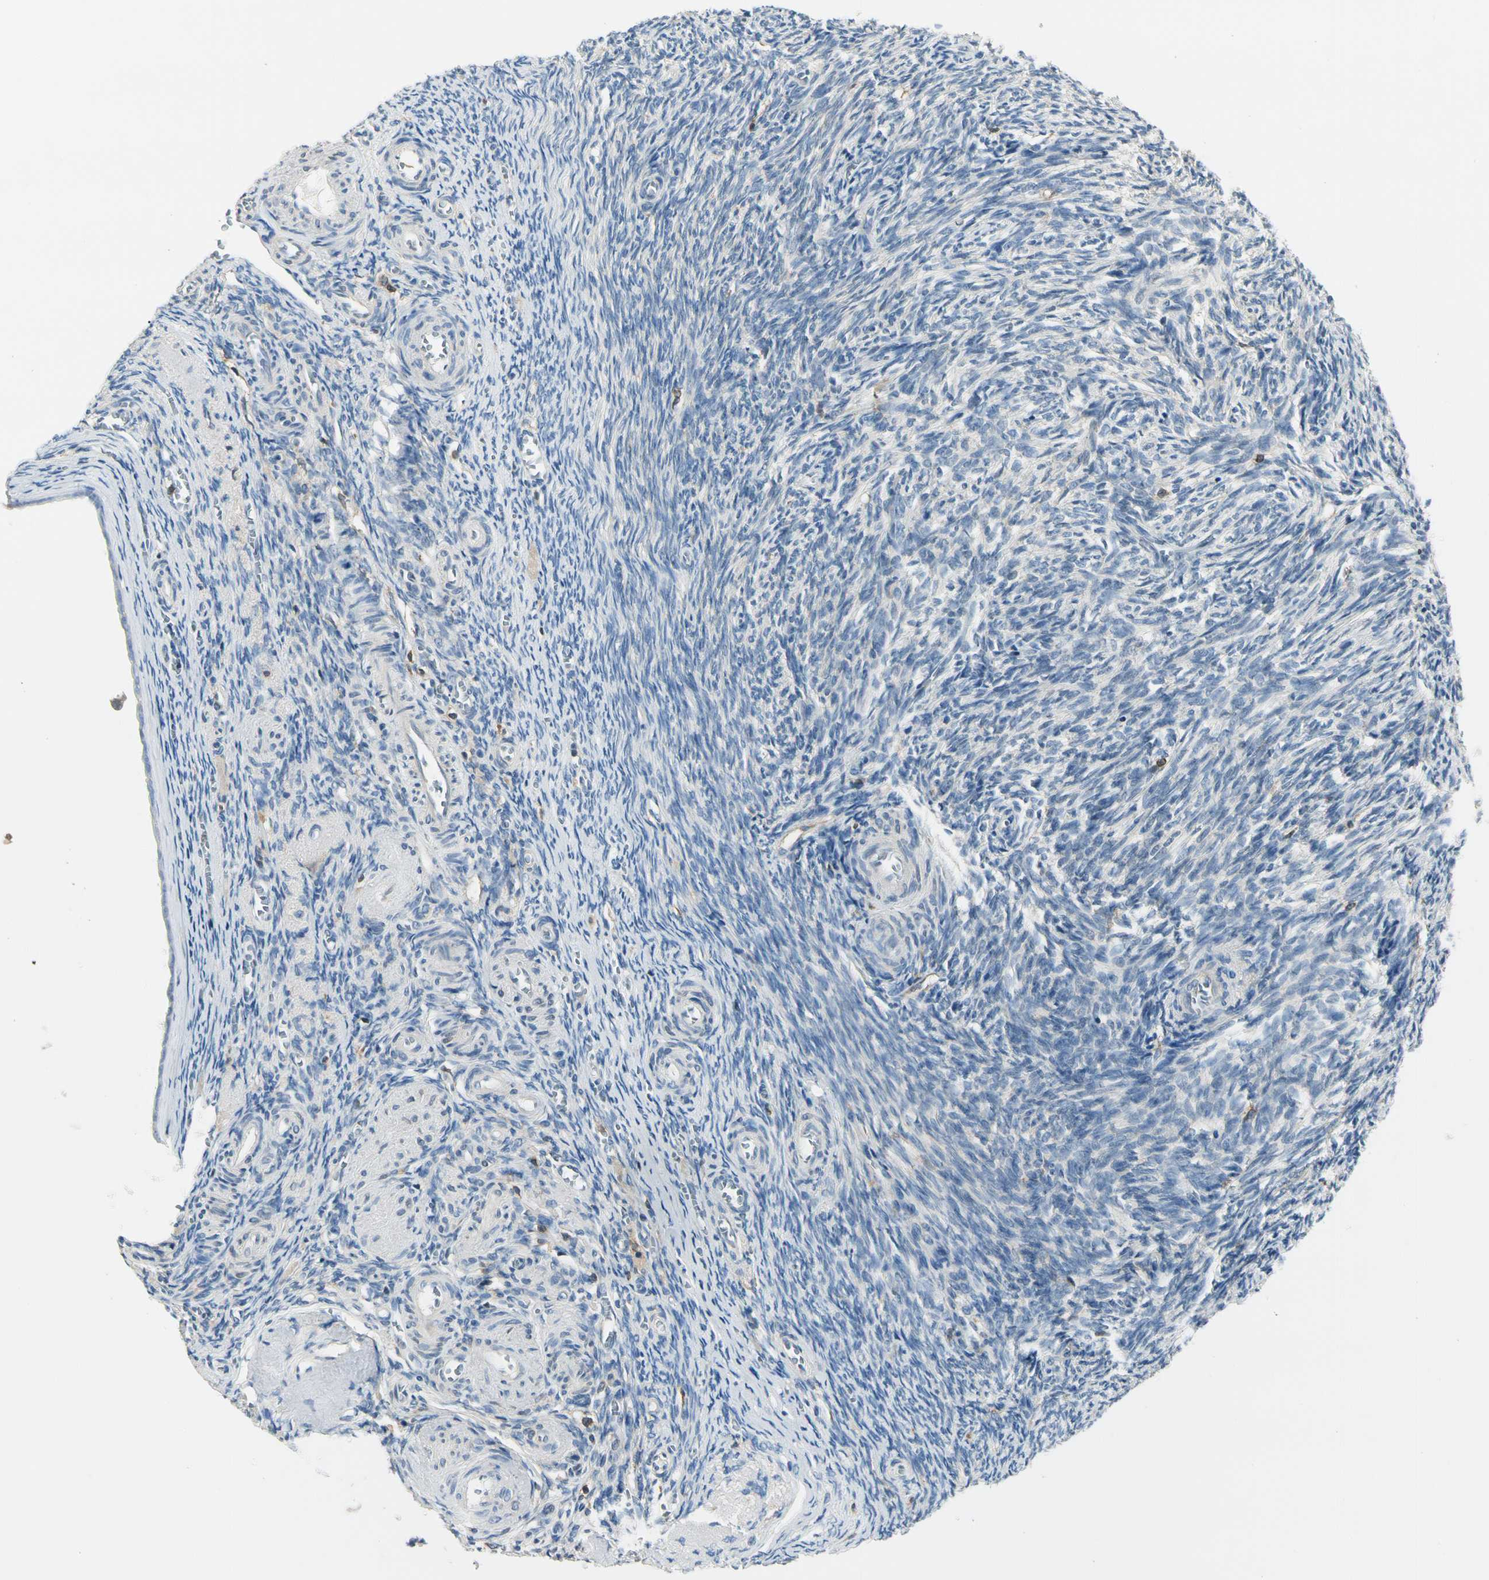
{"staining": {"intensity": "weak", "quantity": "<25%", "location": "cytoplasmic/membranous"}, "tissue": "ovary", "cell_type": "Ovarian stroma cells", "image_type": "normal", "snomed": [{"axis": "morphology", "description": "Normal tissue, NOS"}, {"axis": "topography", "description": "Ovary"}], "caption": "DAB (3,3'-diaminobenzidine) immunohistochemical staining of benign human ovary displays no significant staining in ovarian stroma cells. (DAB (3,3'-diaminobenzidine) immunohistochemistry (IHC) visualized using brightfield microscopy, high magnification).", "gene": "CAPZA2", "patient": {"sex": "female", "age": 54}}